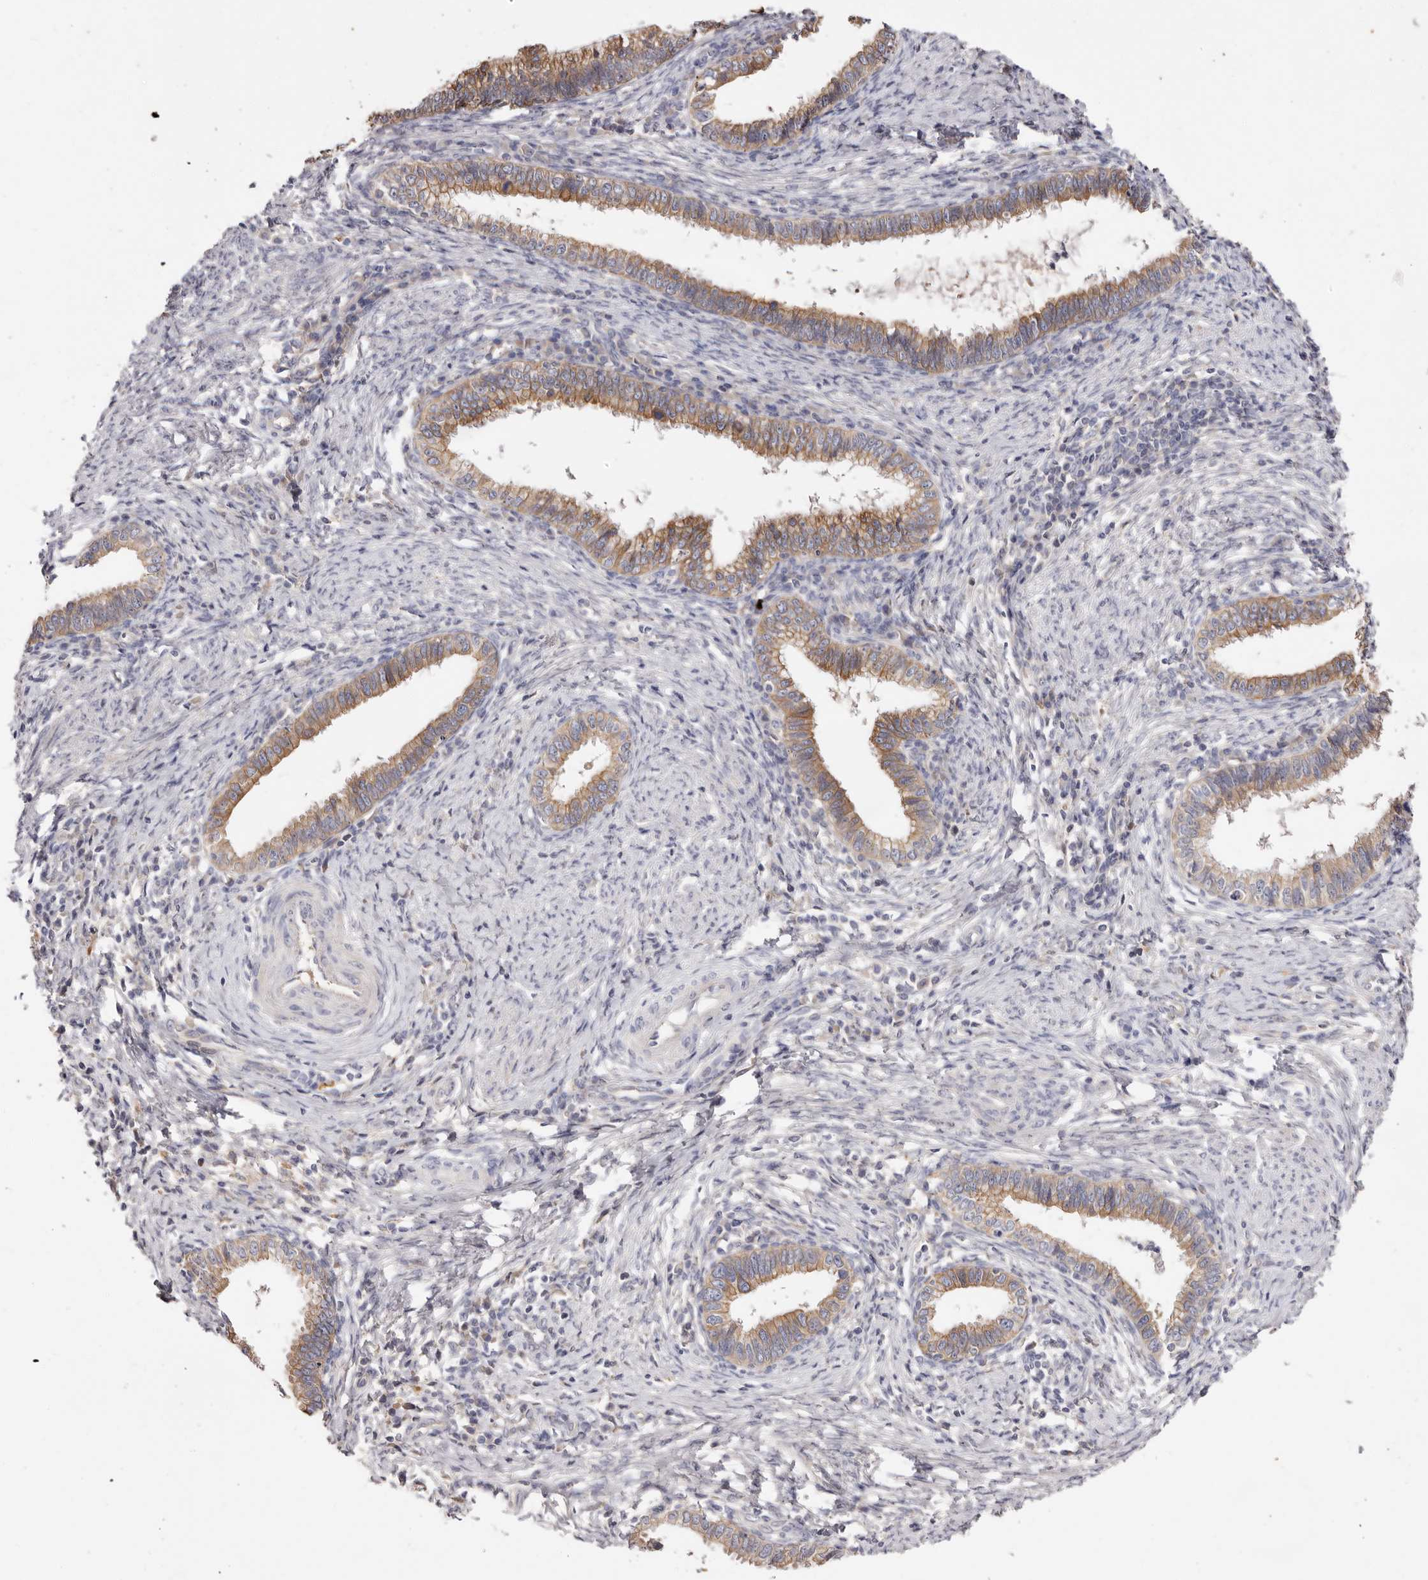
{"staining": {"intensity": "moderate", "quantity": ">75%", "location": "cytoplasmic/membranous"}, "tissue": "cervical cancer", "cell_type": "Tumor cells", "image_type": "cancer", "snomed": [{"axis": "morphology", "description": "Adenocarcinoma, NOS"}, {"axis": "topography", "description": "Cervix"}], "caption": "A medium amount of moderate cytoplasmic/membranous staining is seen in approximately >75% of tumor cells in cervical adenocarcinoma tissue.", "gene": "STK16", "patient": {"sex": "female", "age": 36}}